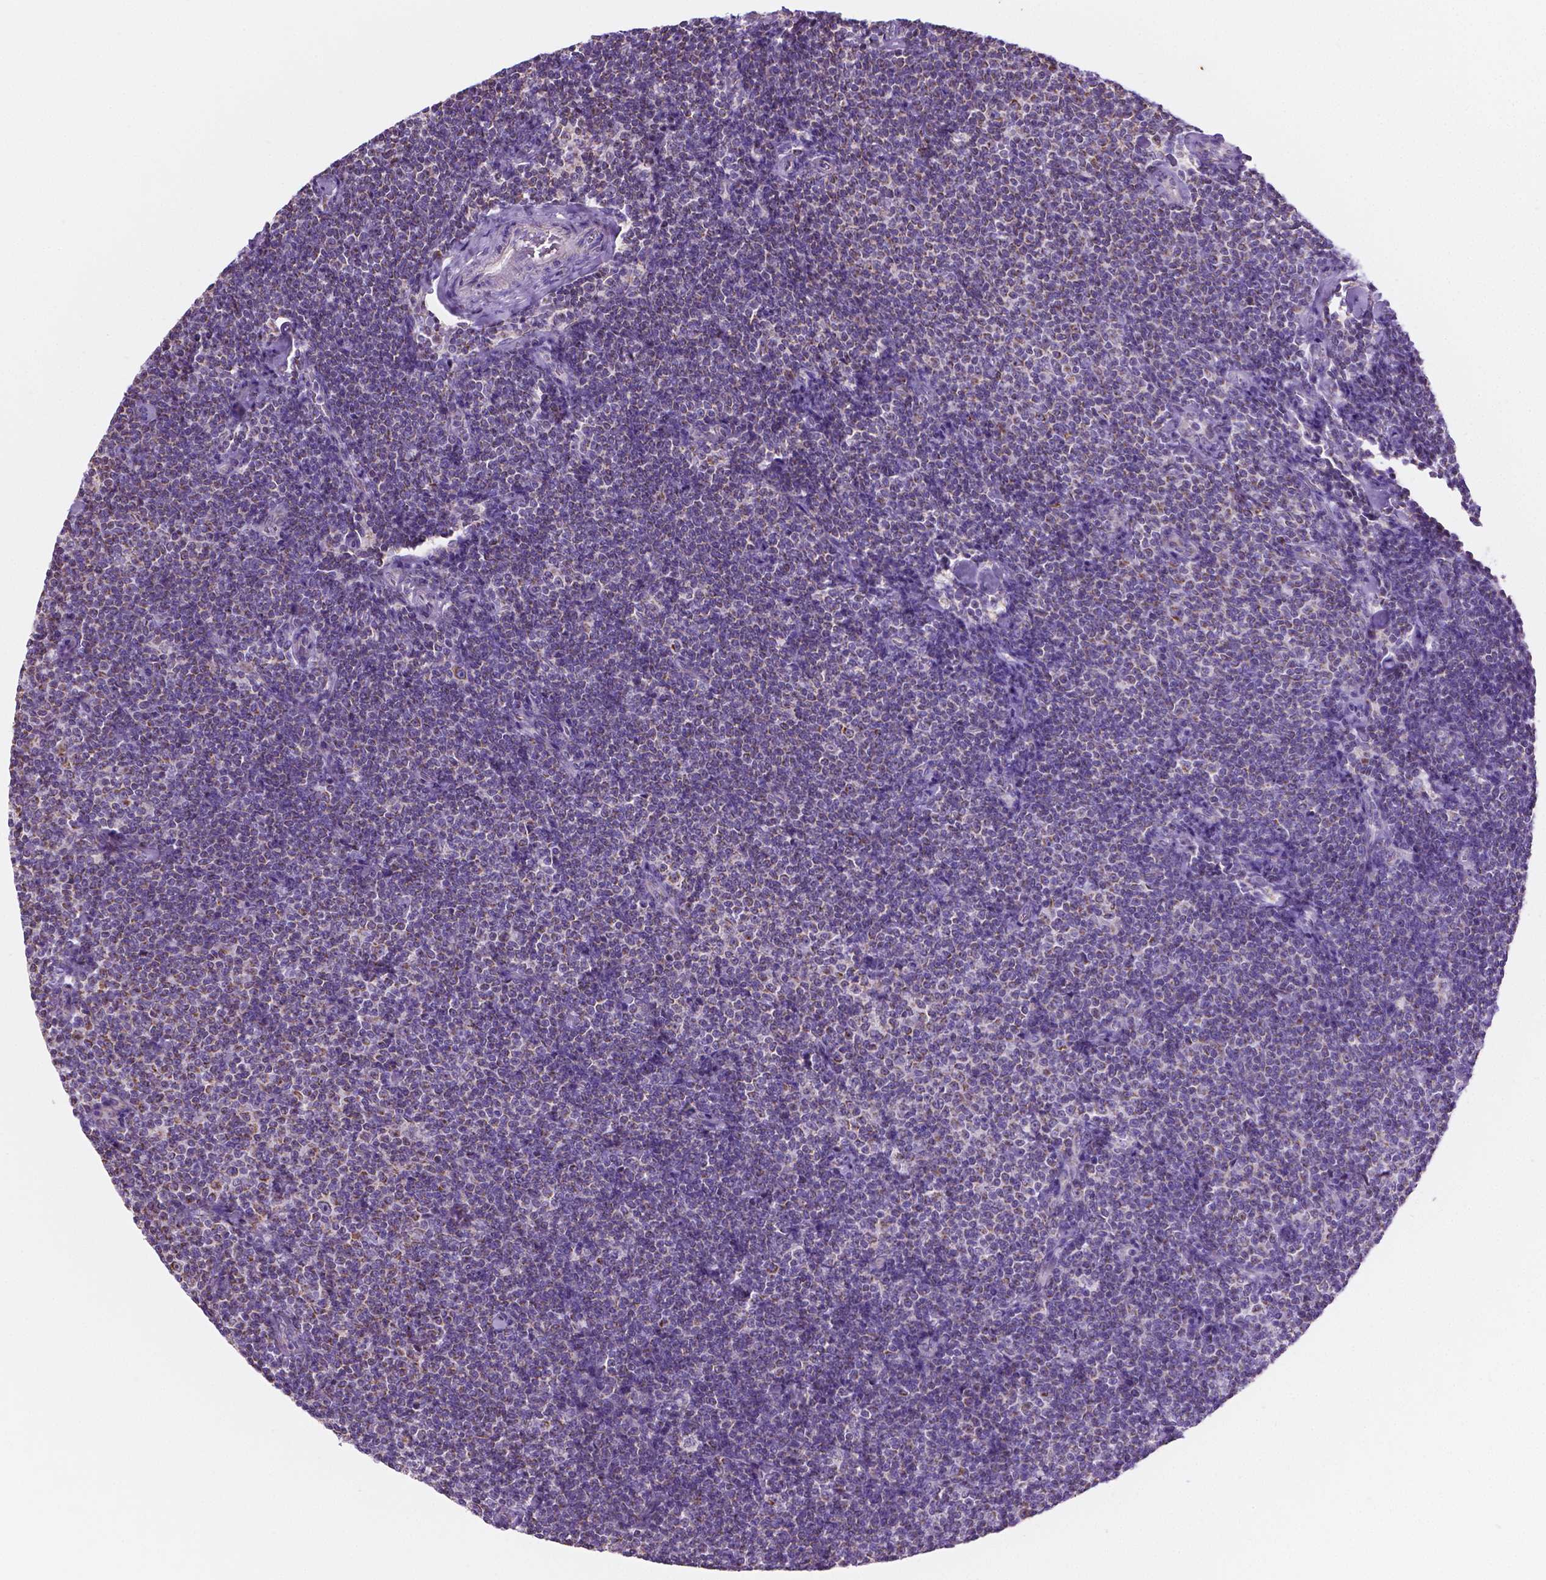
{"staining": {"intensity": "negative", "quantity": "none", "location": "none"}, "tissue": "lymphoma", "cell_type": "Tumor cells", "image_type": "cancer", "snomed": [{"axis": "morphology", "description": "Malignant lymphoma, non-Hodgkin's type, Low grade"}, {"axis": "topography", "description": "Lymph node"}], "caption": "DAB (3,3'-diaminobenzidine) immunohistochemical staining of human lymphoma displays no significant staining in tumor cells.", "gene": "CSPG5", "patient": {"sex": "male", "age": 81}}